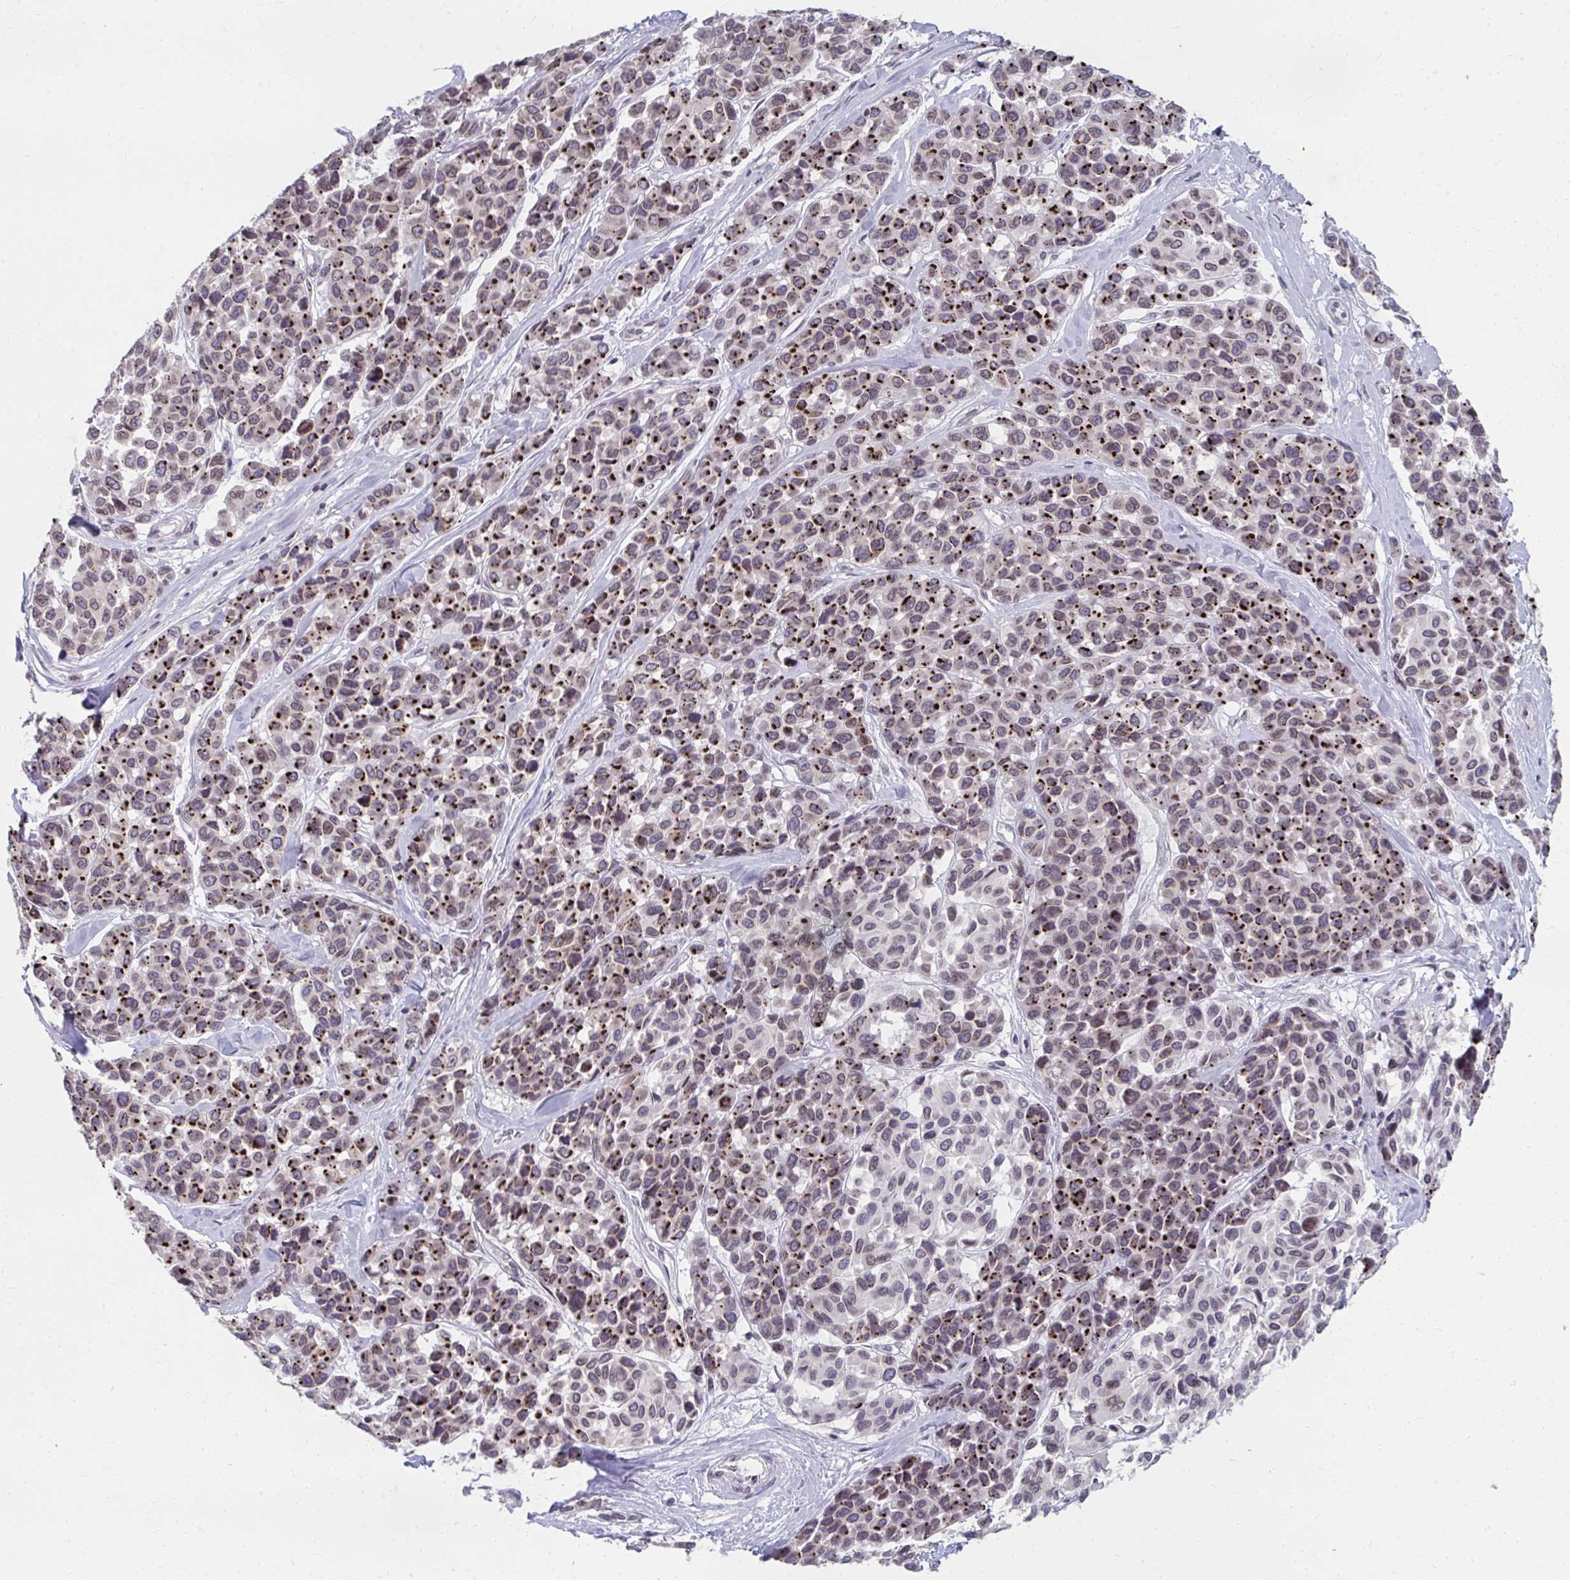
{"staining": {"intensity": "strong", "quantity": "25%-75%", "location": "cytoplasmic/membranous,nuclear"}, "tissue": "melanoma", "cell_type": "Tumor cells", "image_type": "cancer", "snomed": [{"axis": "morphology", "description": "Malignant melanoma, NOS"}, {"axis": "topography", "description": "Skin"}], "caption": "Melanoma stained for a protein (brown) displays strong cytoplasmic/membranous and nuclear positive staining in approximately 25%-75% of tumor cells.", "gene": "NUP133", "patient": {"sex": "female", "age": 66}}